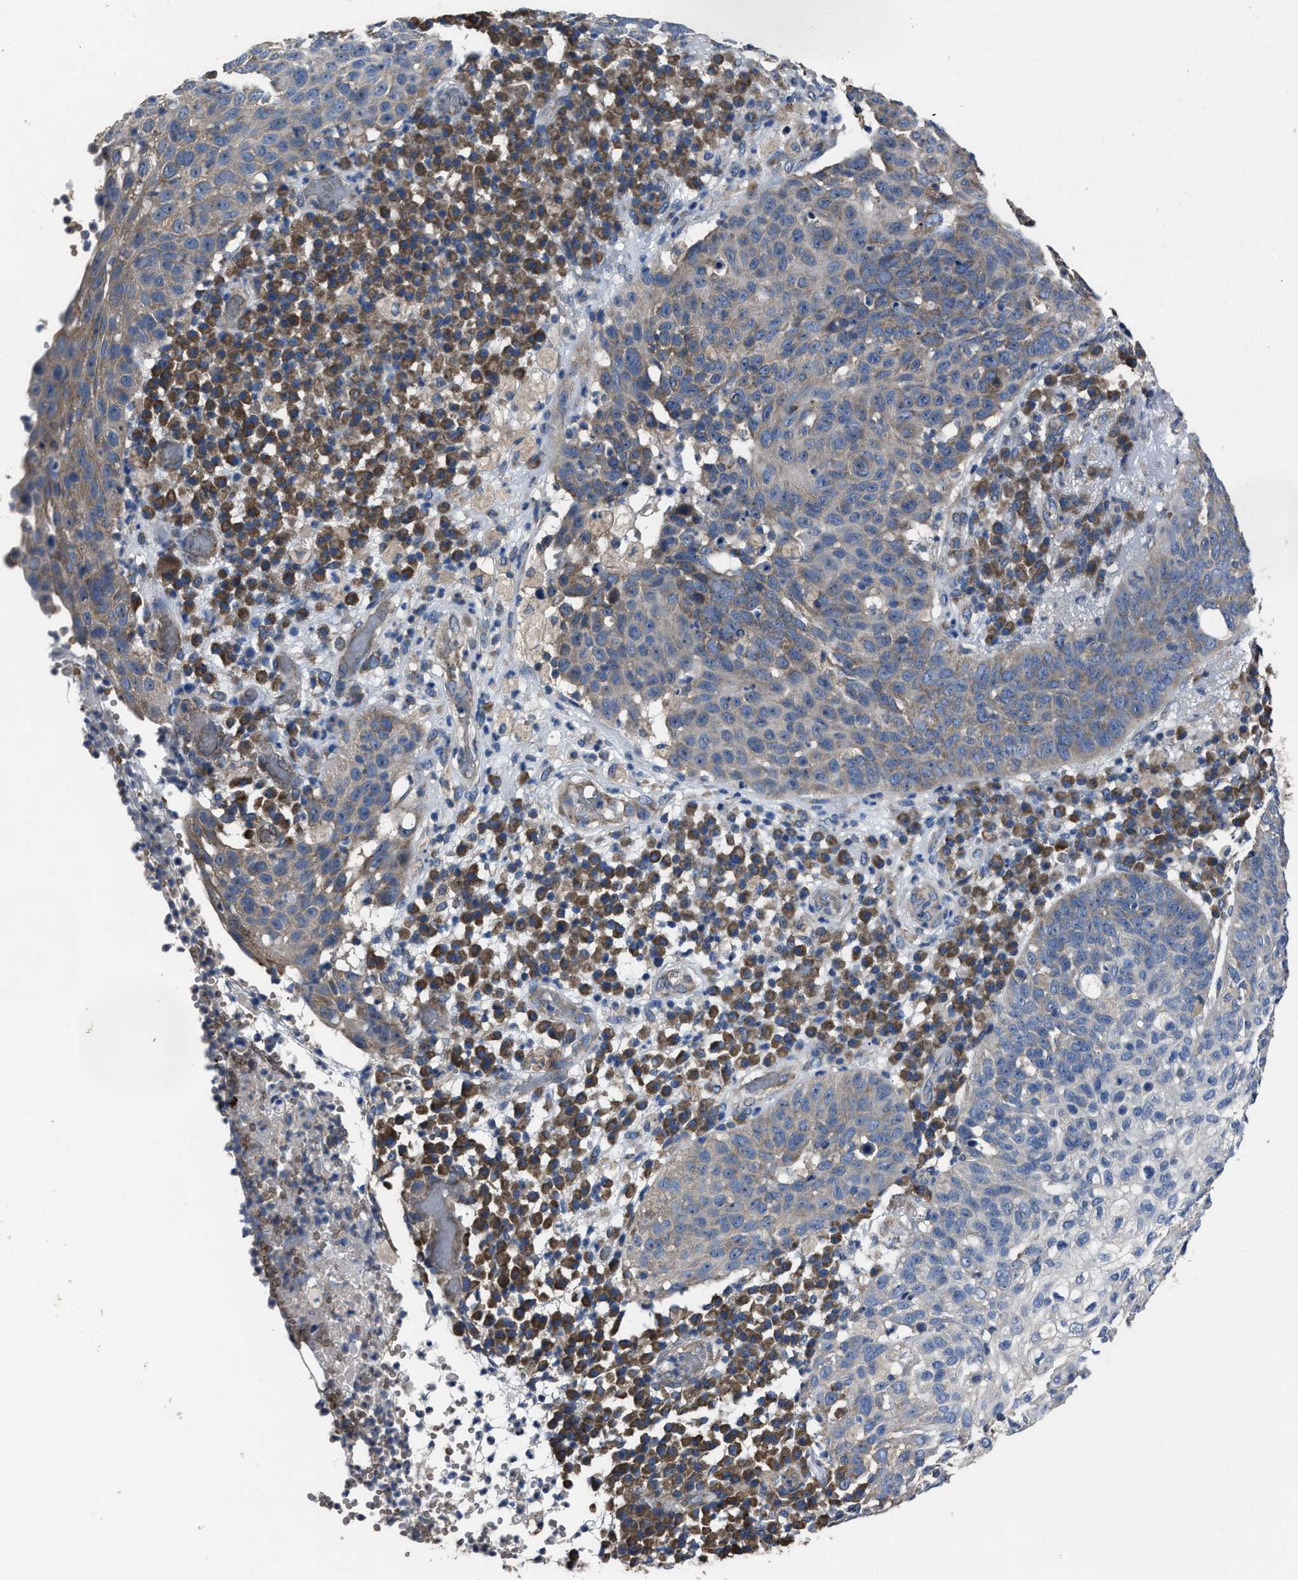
{"staining": {"intensity": "moderate", "quantity": "25%-75%", "location": "cytoplasmic/membranous"}, "tissue": "skin cancer", "cell_type": "Tumor cells", "image_type": "cancer", "snomed": [{"axis": "morphology", "description": "Squamous cell carcinoma in situ, NOS"}, {"axis": "morphology", "description": "Squamous cell carcinoma, NOS"}, {"axis": "topography", "description": "Skin"}], "caption": "Protein expression analysis of skin cancer (squamous cell carcinoma) demonstrates moderate cytoplasmic/membranous positivity in approximately 25%-75% of tumor cells.", "gene": "UPF1", "patient": {"sex": "male", "age": 93}}